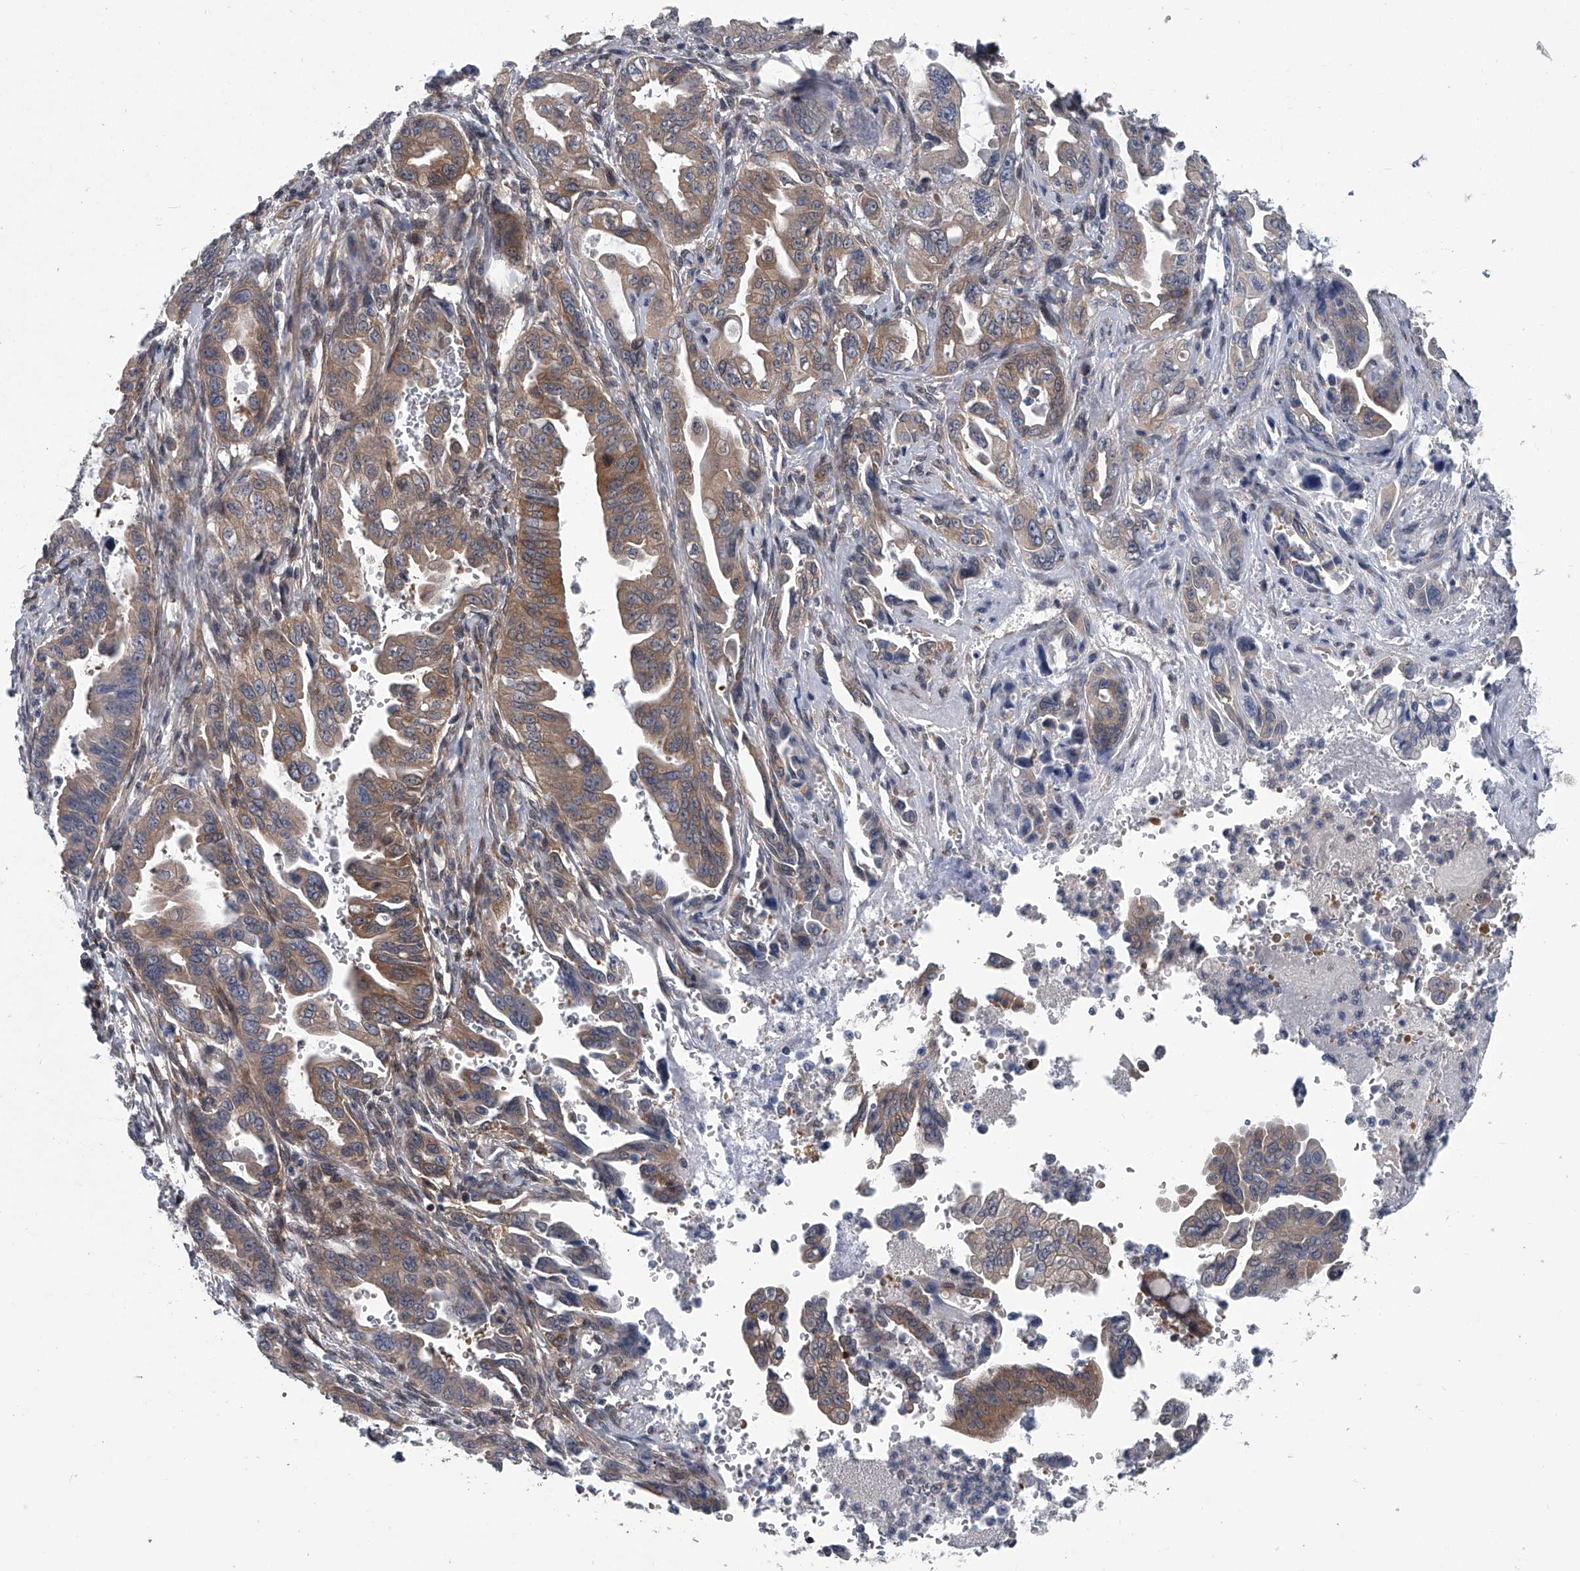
{"staining": {"intensity": "moderate", "quantity": ">75%", "location": "cytoplasmic/membranous"}, "tissue": "pancreatic cancer", "cell_type": "Tumor cells", "image_type": "cancer", "snomed": [{"axis": "morphology", "description": "Adenocarcinoma, NOS"}, {"axis": "topography", "description": "Pancreas"}], "caption": "IHC image of pancreatic adenocarcinoma stained for a protein (brown), which displays medium levels of moderate cytoplasmic/membranous positivity in approximately >75% of tumor cells.", "gene": "PPP2R5D", "patient": {"sex": "male", "age": 70}}